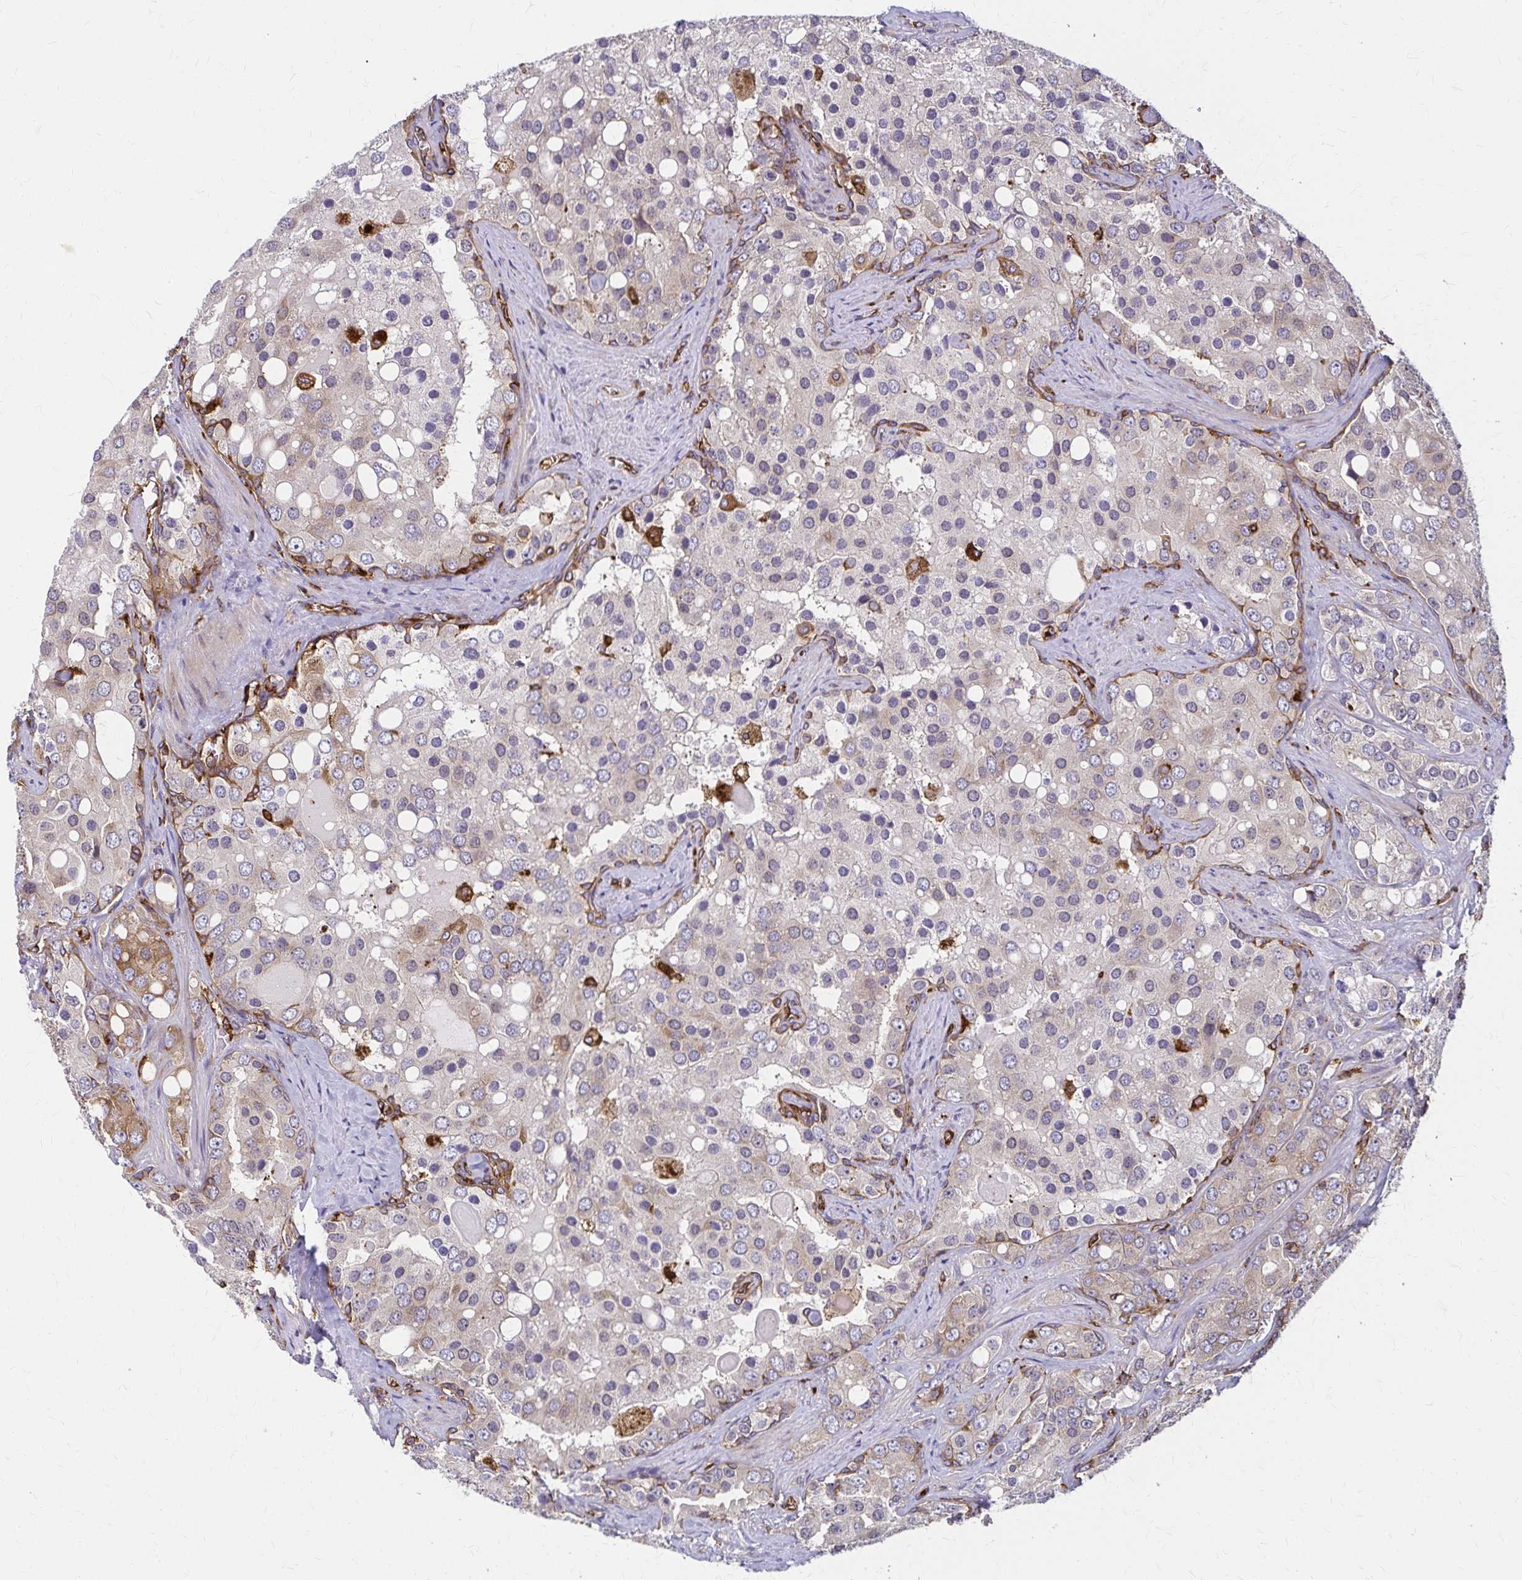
{"staining": {"intensity": "moderate", "quantity": "25%-75%", "location": "cytoplasmic/membranous"}, "tissue": "prostate cancer", "cell_type": "Tumor cells", "image_type": "cancer", "snomed": [{"axis": "morphology", "description": "Adenocarcinoma, High grade"}, {"axis": "topography", "description": "Prostate"}], "caption": "Protein analysis of prostate cancer tissue demonstrates moderate cytoplasmic/membranous staining in approximately 25%-75% of tumor cells. (Brightfield microscopy of DAB IHC at high magnification).", "gene": "WASF2", "patient": {"sex": "male", "age": 67}}